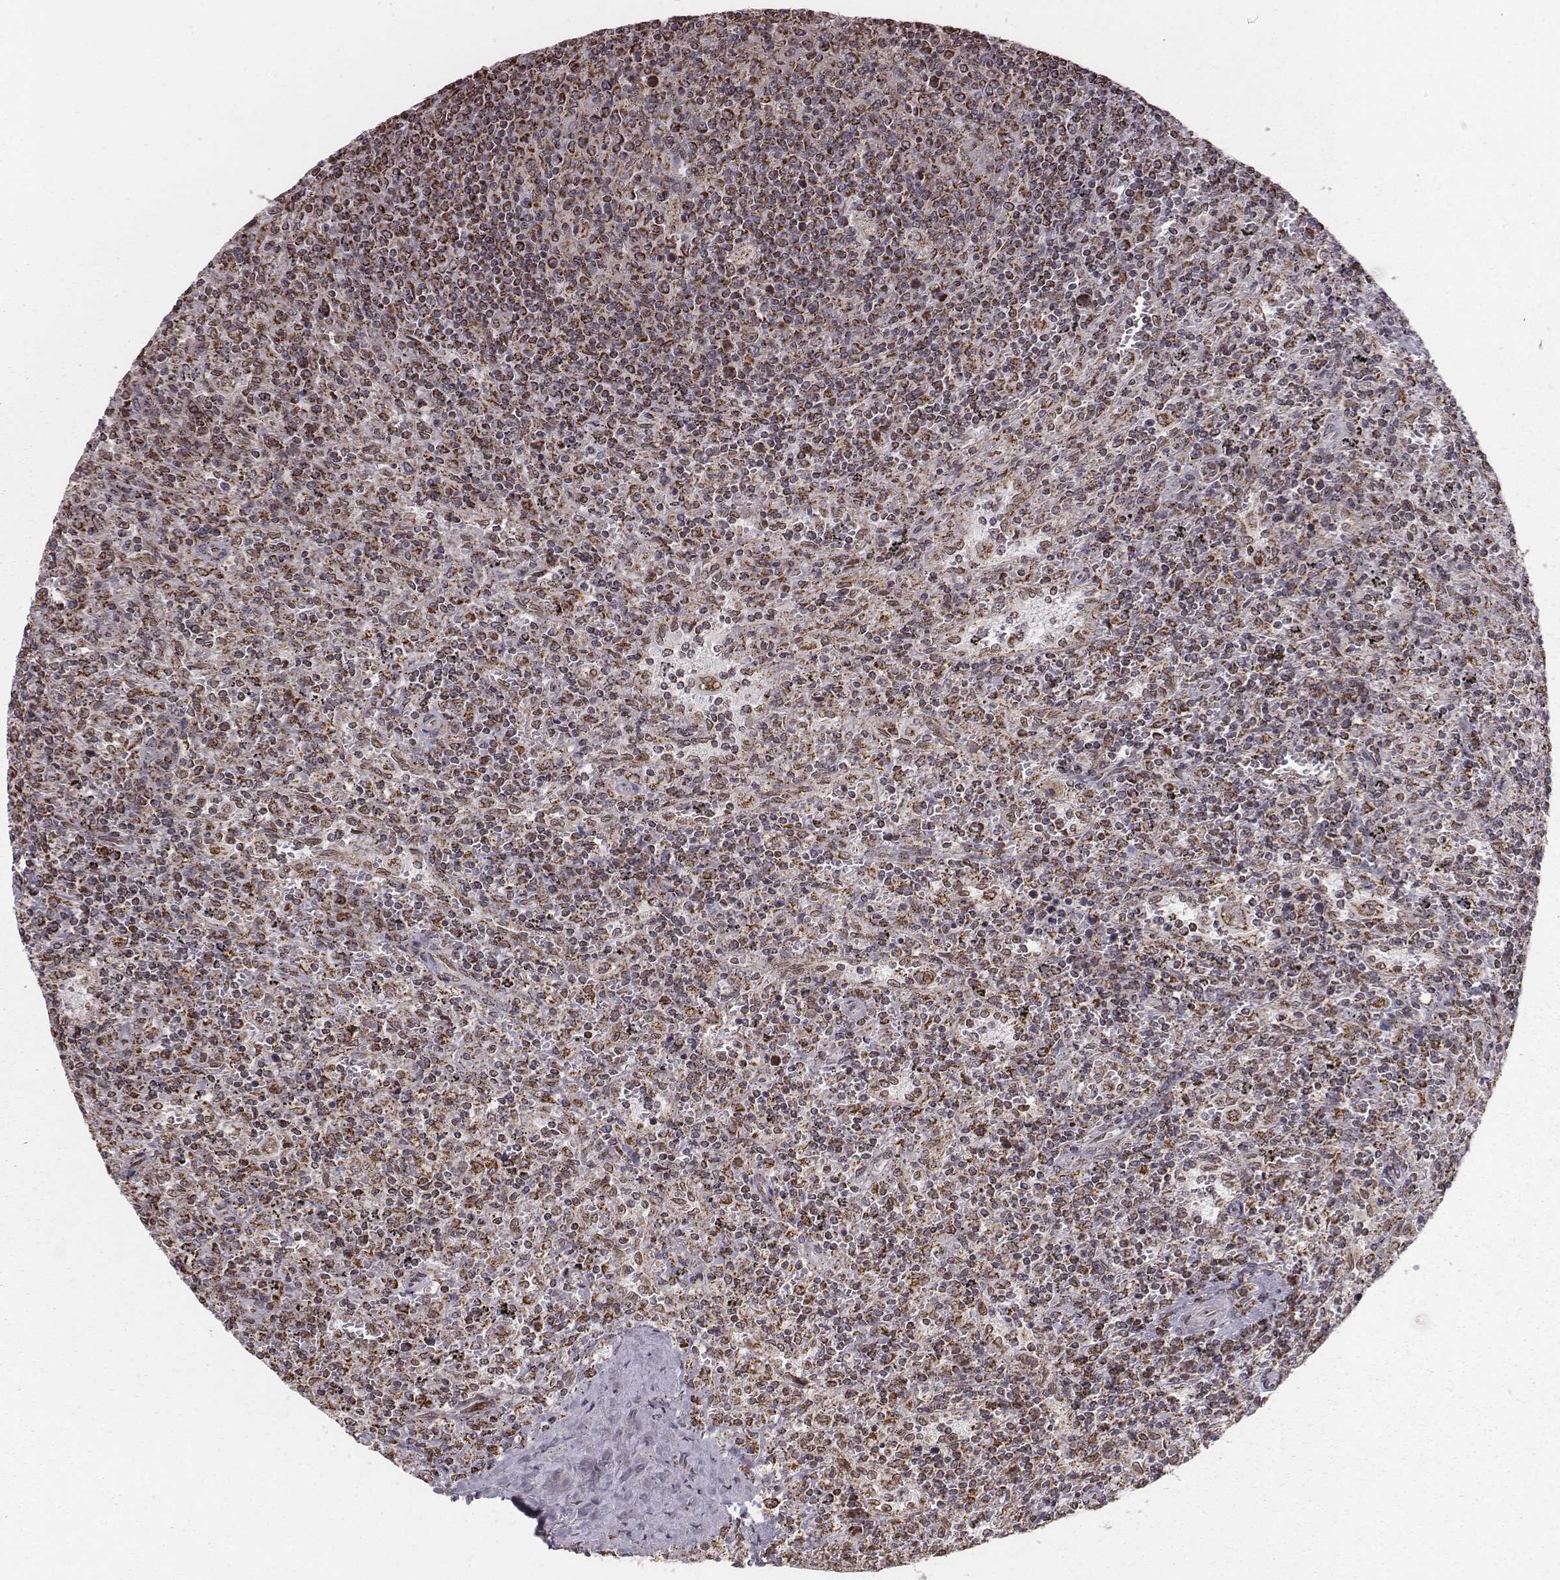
{"staining": {"intensity": "moderate", "quantity": "25%-75%", "location": "cytoplasmic/membranous"}, "tissue": "lymphoma", "cell_type": "Tumor cells", "image_type": "cancer", "snomed": [{"axis": "morphology", "description": "Malignant lymphoma, non-Hodgkin's type, Low grade"}, {"axis": "topography", "description": "Spleen"}], "caption": "Protein expression by immunohistochemistry shows moderate cytoplasmic/membranous expression in approximately 25%-75% of tumor cells in low-grade malignant lymphoma, non-Hodgkin's type.", "gene": "ACOT2", "patient": {"sex": "male", "age": 62}}